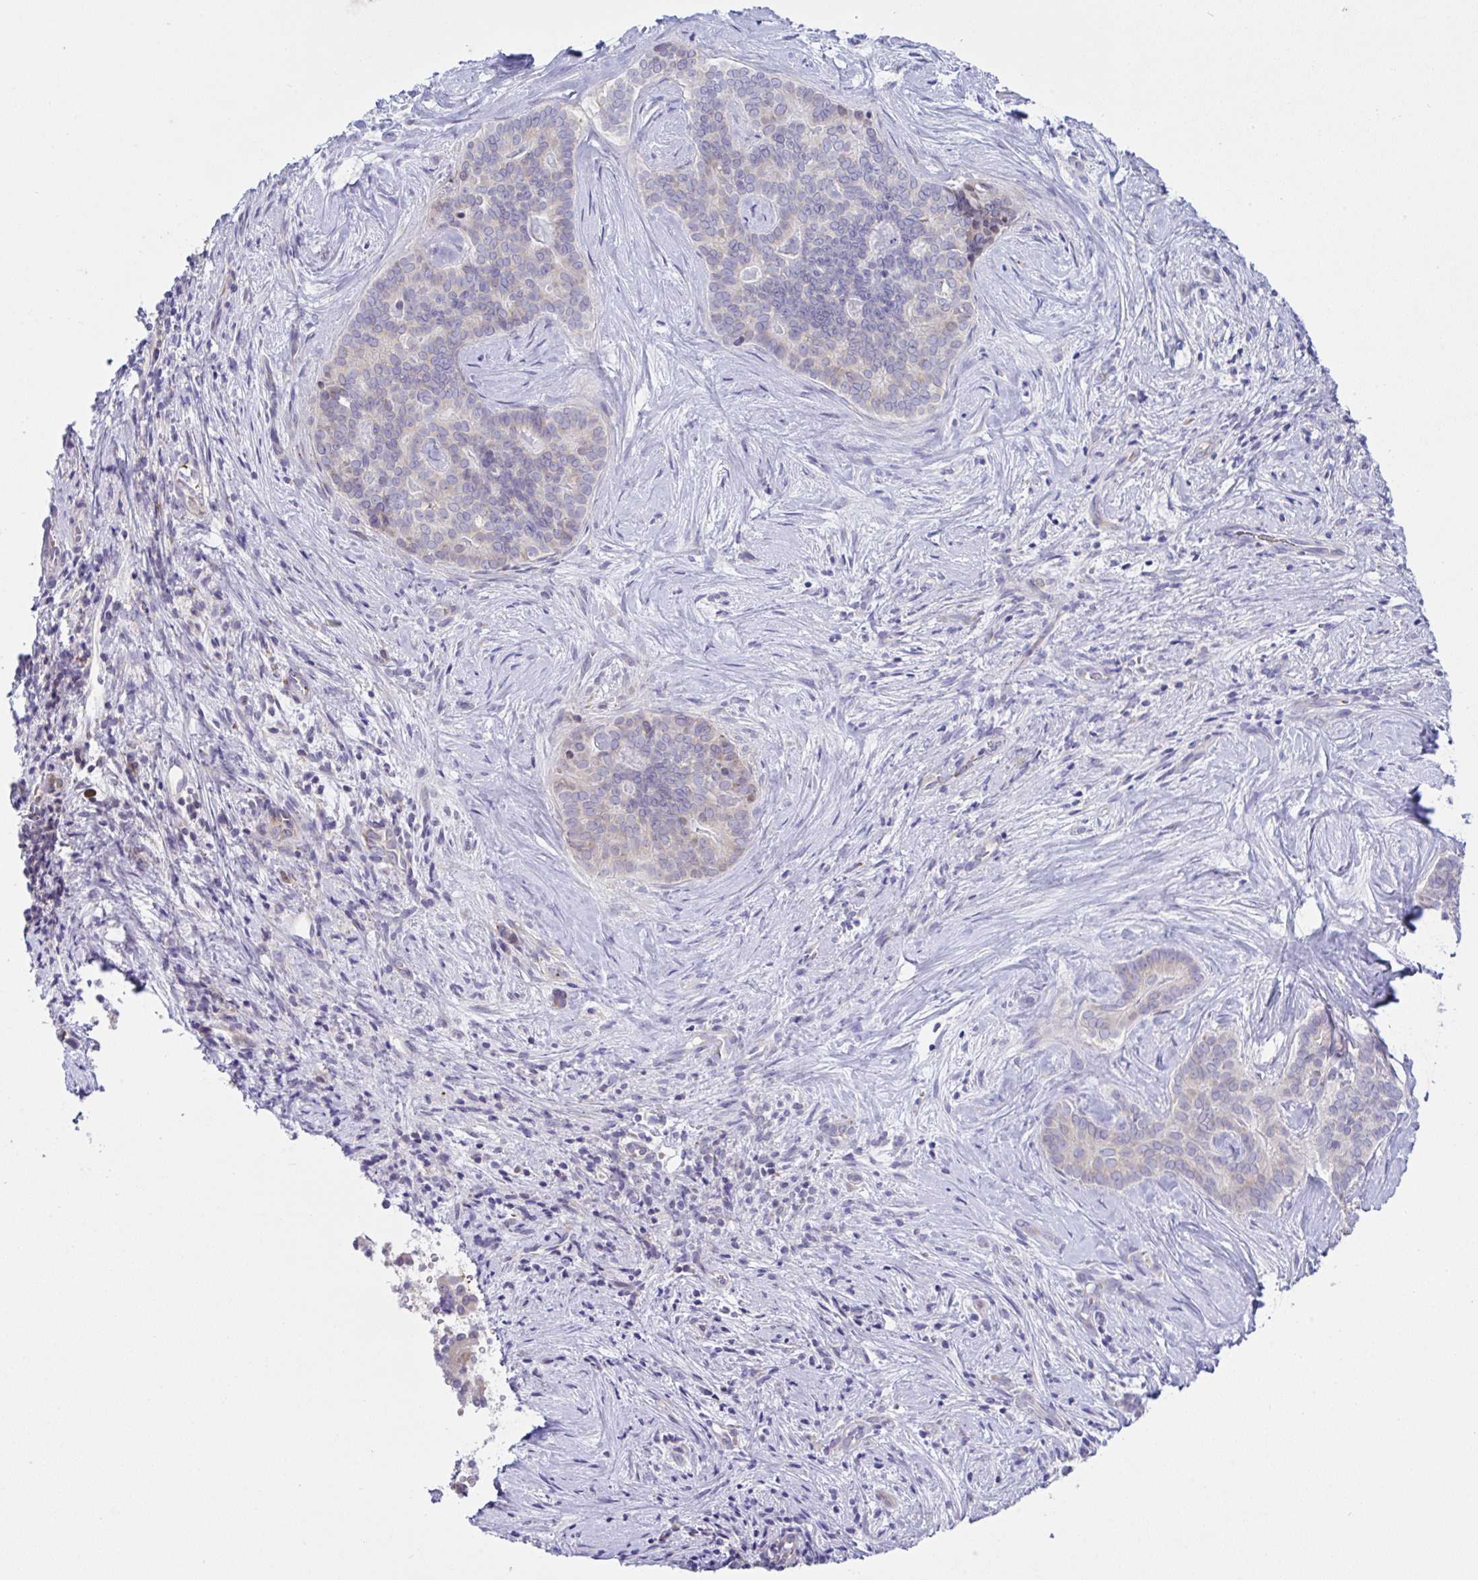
{"staining": {"intensity": "weak", "quantity": "<25%", "location": "cytoplasmic/membranous"}, "tissue": "liver cancer", "cell_type": "Tumor cells", "image_type": "cancer", "snomed": [{"axis": "morphology", "description": "Cholangiocarcinoma"}, {"axis": "topography", "description": "Liver"}], "caption": "Human liver cancer stained for a protein using IHC demonstrates no staining in tumor cells.", "gene": "FAU", "patient": {"sex": "female", "age": 64}}